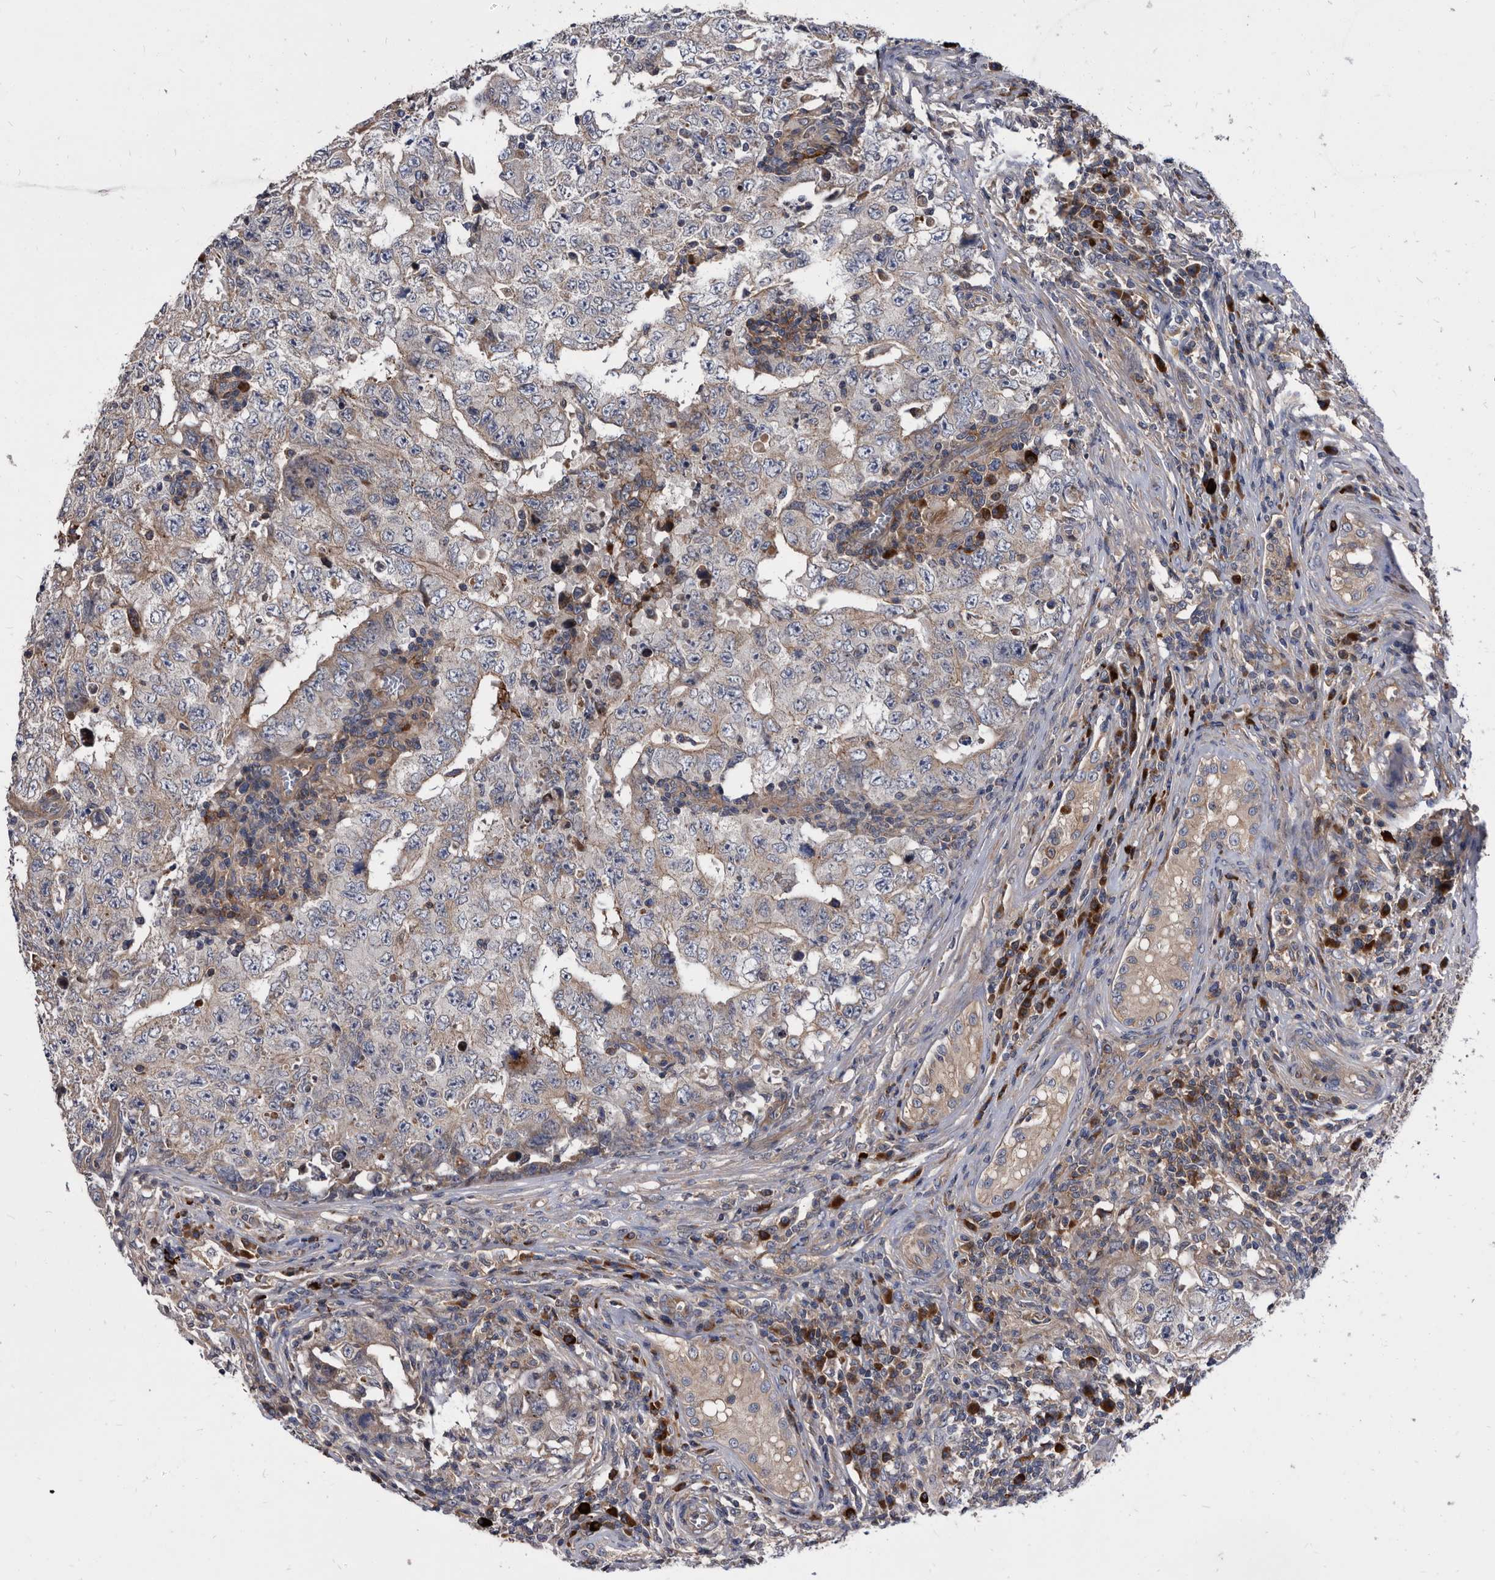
{"staining": {"intensity": "weak", "quantity": "<25%", "location": "cytoplasmic/membranous"}, "tissue": "testis cancer", "cell_type": "Tumor cells", "image_type": "cancer", "snomed": [{"axis": "morphology", "description": "Carcinoma, Embryonal, NOS"}, {"axis": "topography", "description": "Testis"}], "caption": "IHC of human embryonal carcinoma (testis) reveals no staining in tumor cells.", "gene": "DTNBP1", "patient": {"sex": "male", "age": 26}}